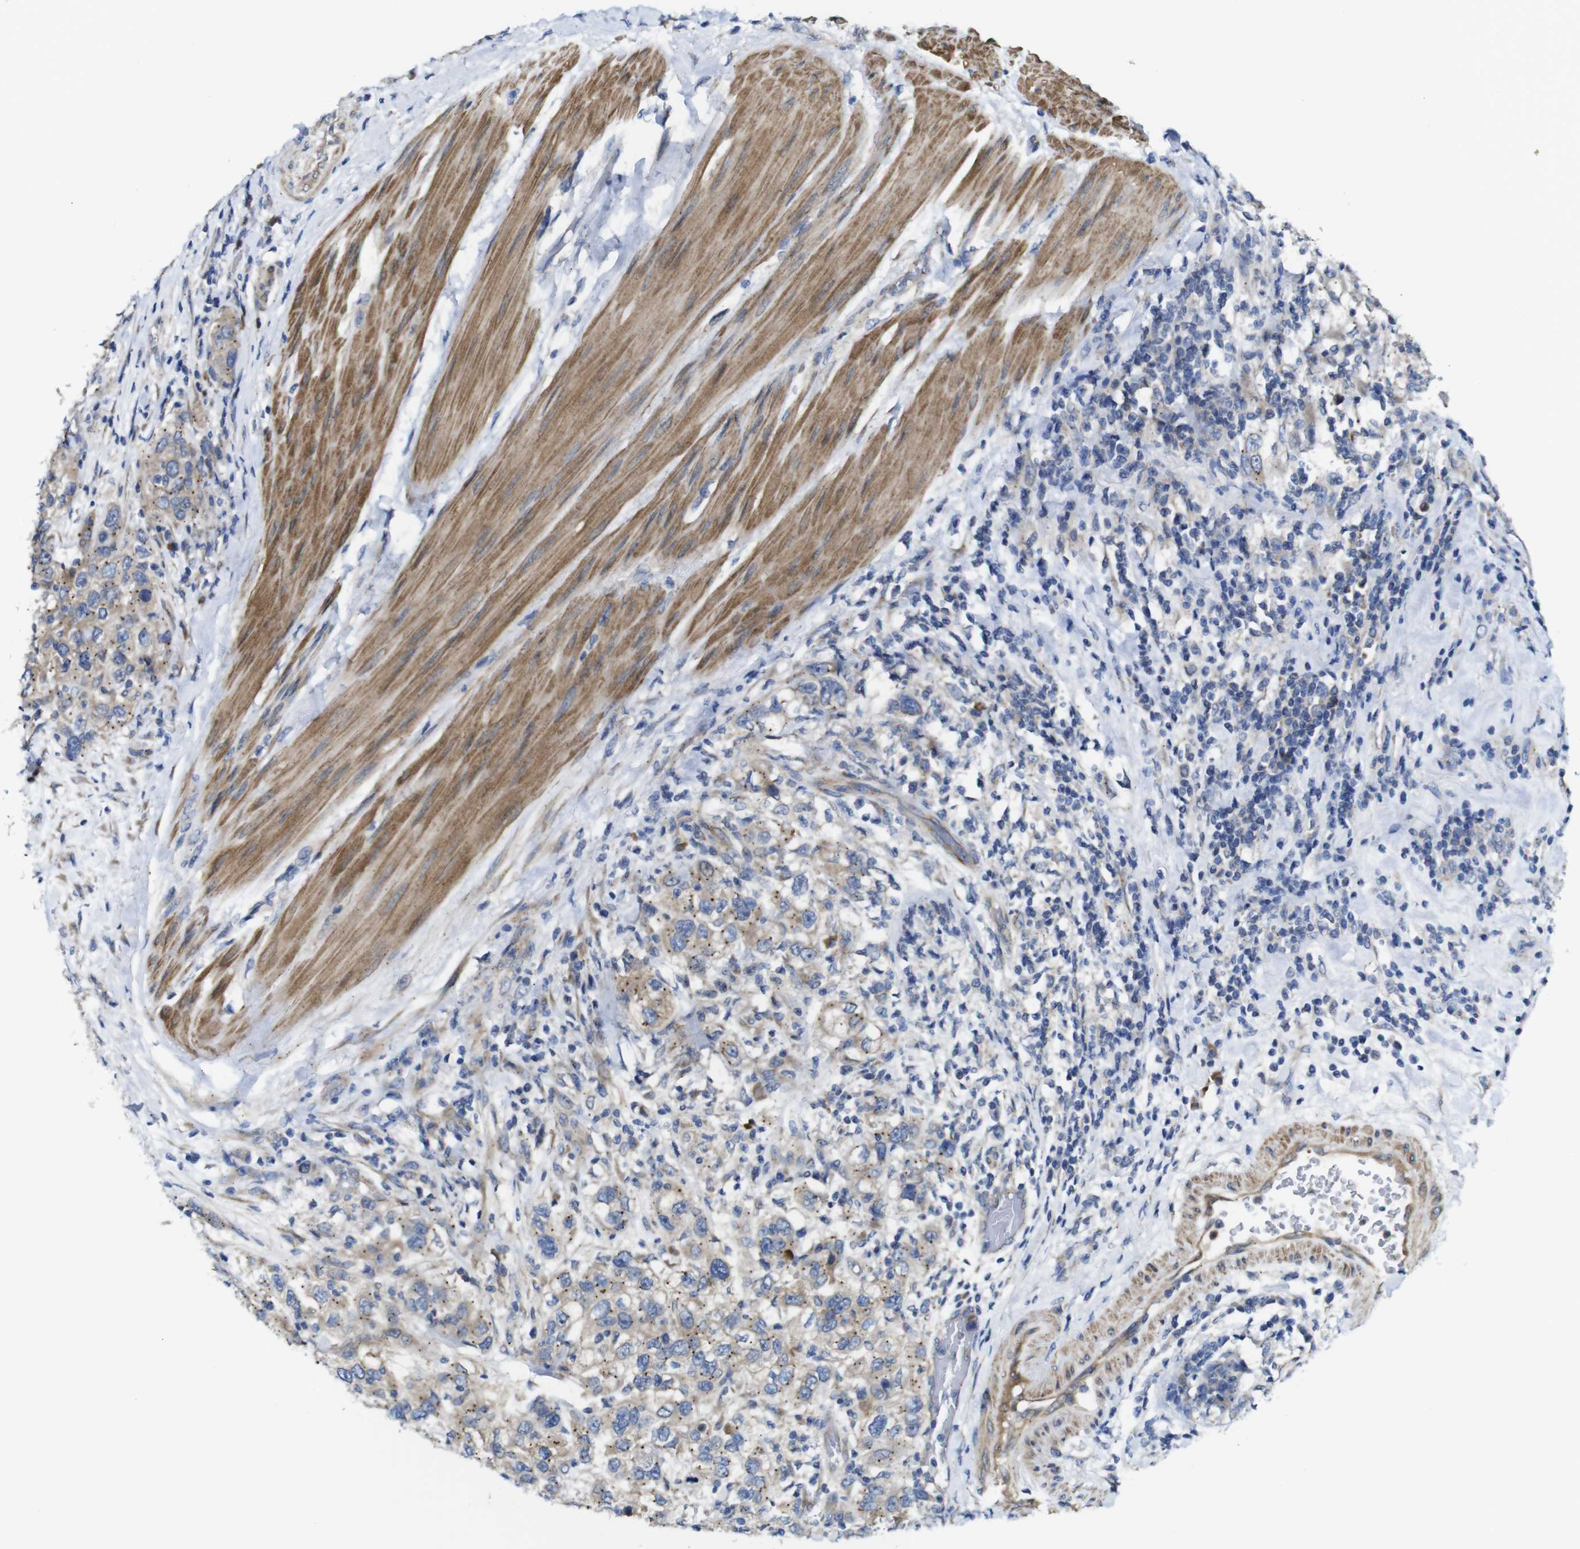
{"staining": {"intensity": "moderate", "quantity": ">75%", "location": "cytoplasmic/membranous"}, "tissue": "urothelial cancer", "cell_type": "Tumor cells", "image_type": "cancer", "snomed": [{"axis": "morphology", "description": "Urothelial carcinoma, High grade"}, {"axis": "topography", "description": "Urinary bladder"}], "caption": "DAB (3,3'-diaminobenzidine) immunohistochemical staining of human urothelial carcinoma (high-grade) demonstrates moderate cytoplasmic/membranous protein staining in about >75% of tumor cells.", "gene": "DDRGK1", "patient": {"sex": "female", "age": 80}}